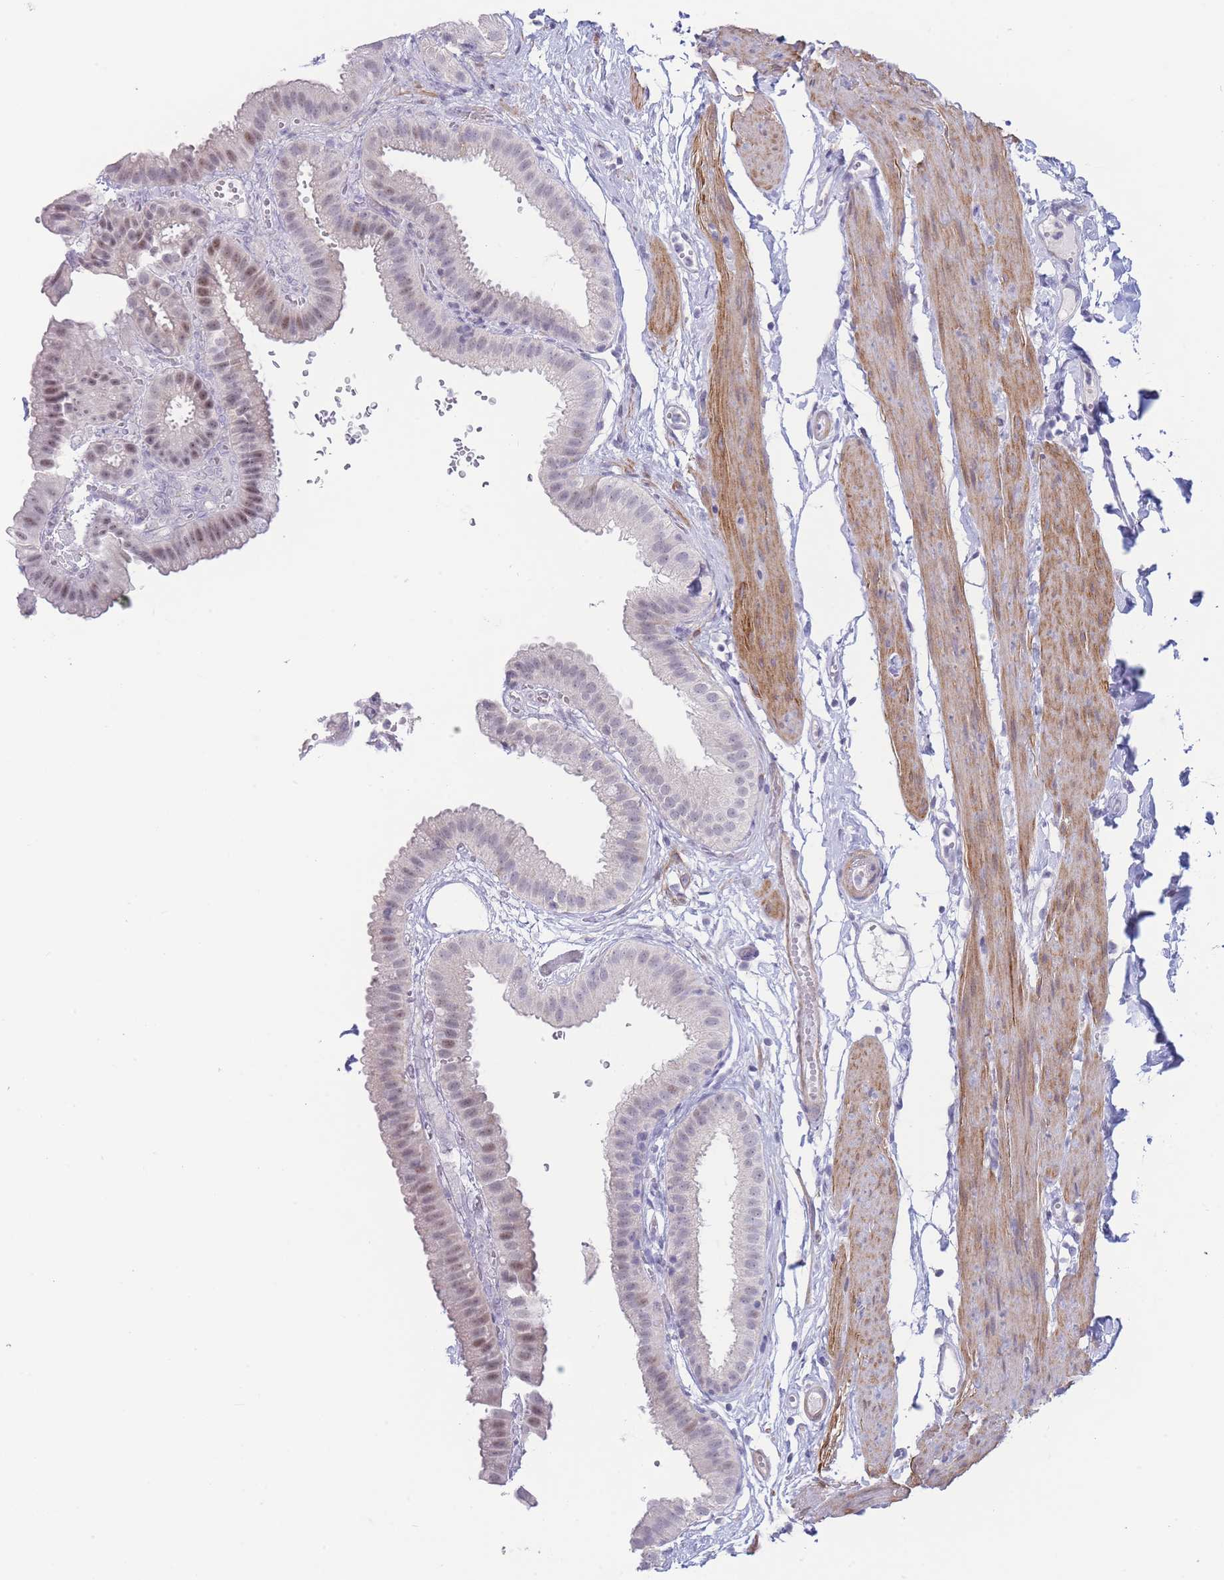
{"staining": {"intensity": "moderate", "quantity": "<25%", "location": "nuclear"}, "tissue": "gallbladder", "cell_type": "Glandular cells", "image_type": "normal", "snomed": [{"axis": "morphology", "description": "Normal tissue, NOS"}, {"axis": "topography", "description": "Gallbladder"}], "caption": "Immunohistochemical staining of benign human gallbladder reveals <25% levels of moderate nuclear protein expression in approximately <25% of glandular cells. Immunohistochemistry (ihc) stains the protein in brown and the nuclei are stained blue.", "gene": "ASAP3", "patient": {"sex": "female", "age": 61}}